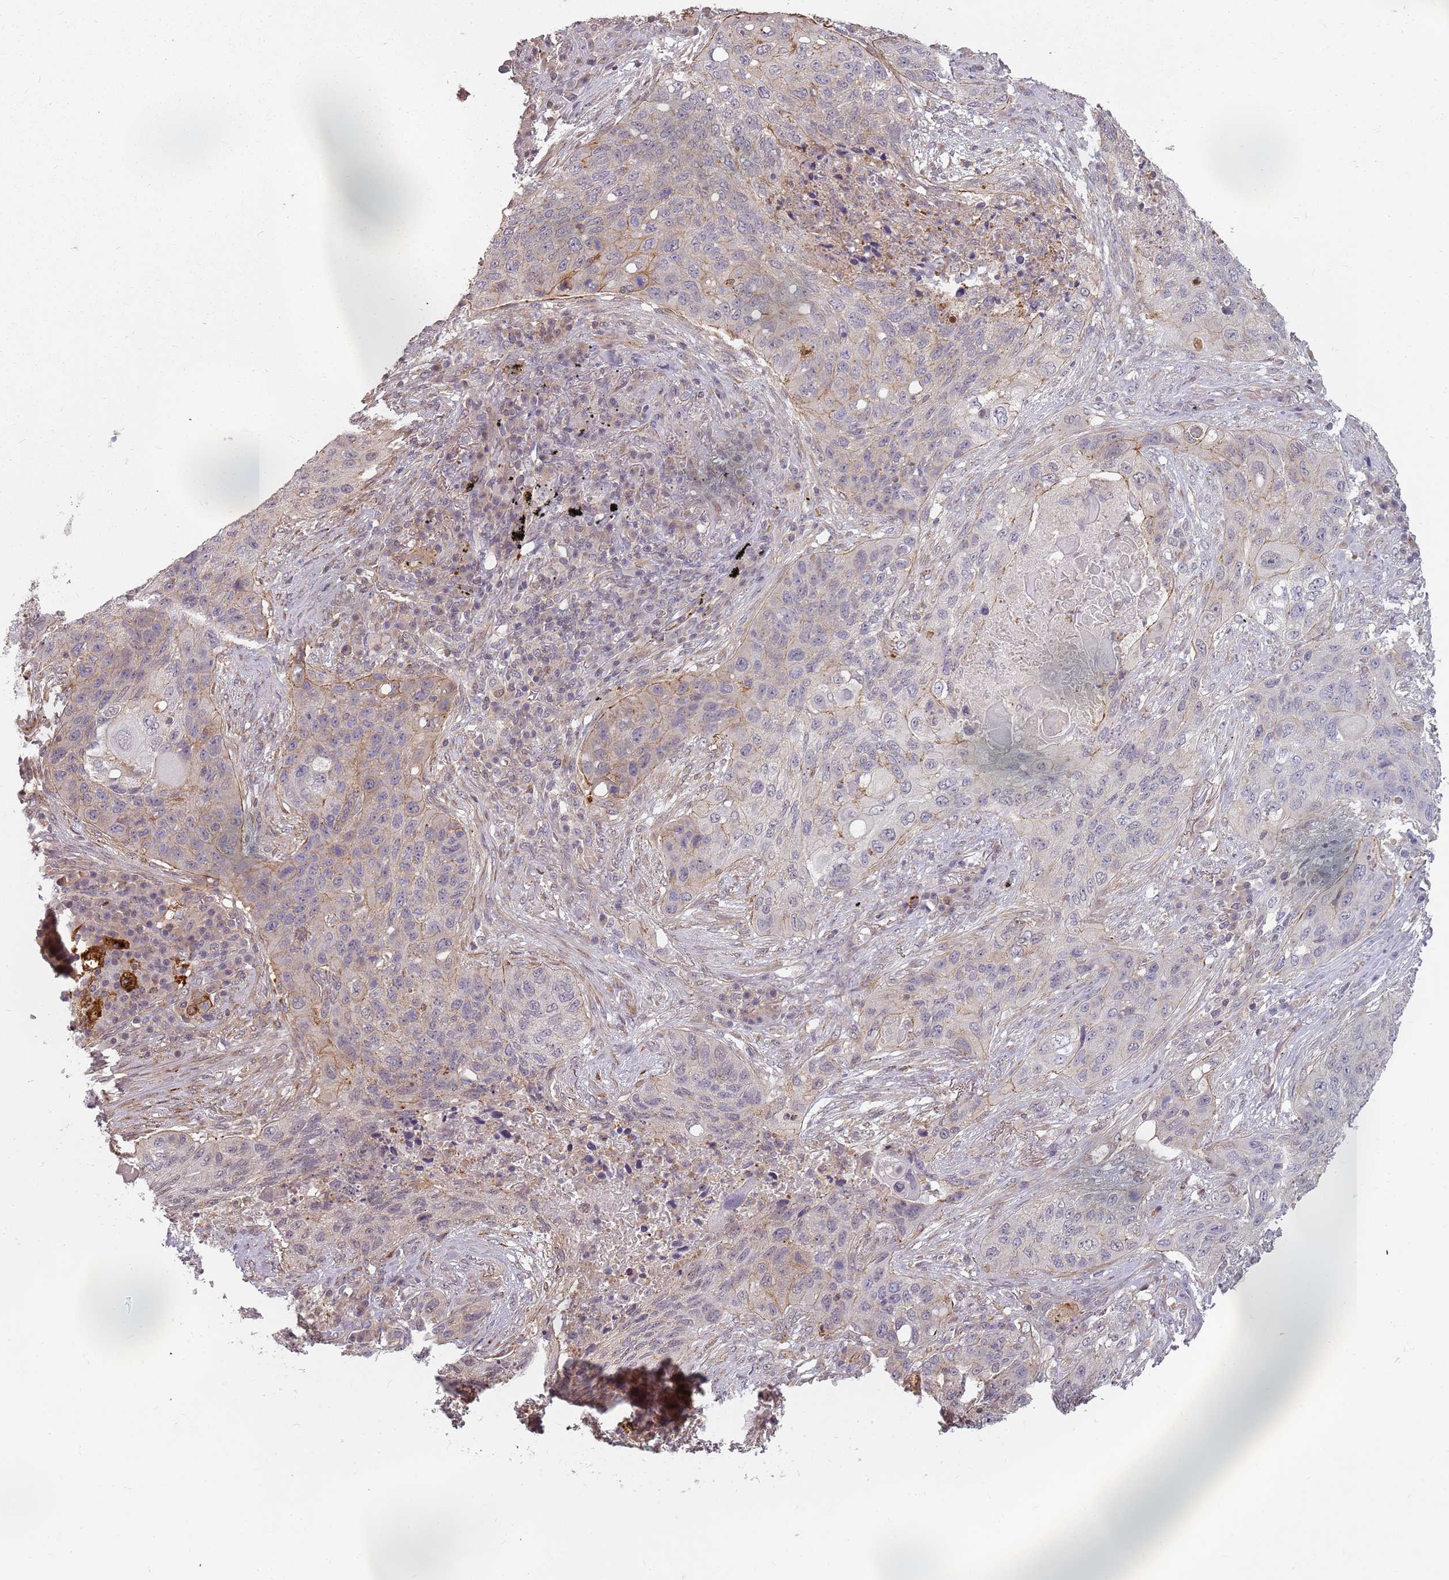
{"staining": {"intensity": "moderate", "quantity": "<25%", "location": "cytoplasmic/membranous"}, "tissue": "lung cancer", "cell_type": "Tumor cells", "image_type": "cancer", "snomed": [{"axis": "morphology", "description": "Squamous cell carcinoma, NOS"}, {"axis": "topography", "description": "Lung"}], "caption": "Human lung cancer (squamous cell carcinoma) stained for a protein (brown) shows moderate cytoplasmic/membranous positive expression in about <25% of tumor cells.", "gene": "PPP1R14C", "patient": {"sex": "female", "age": 63}}